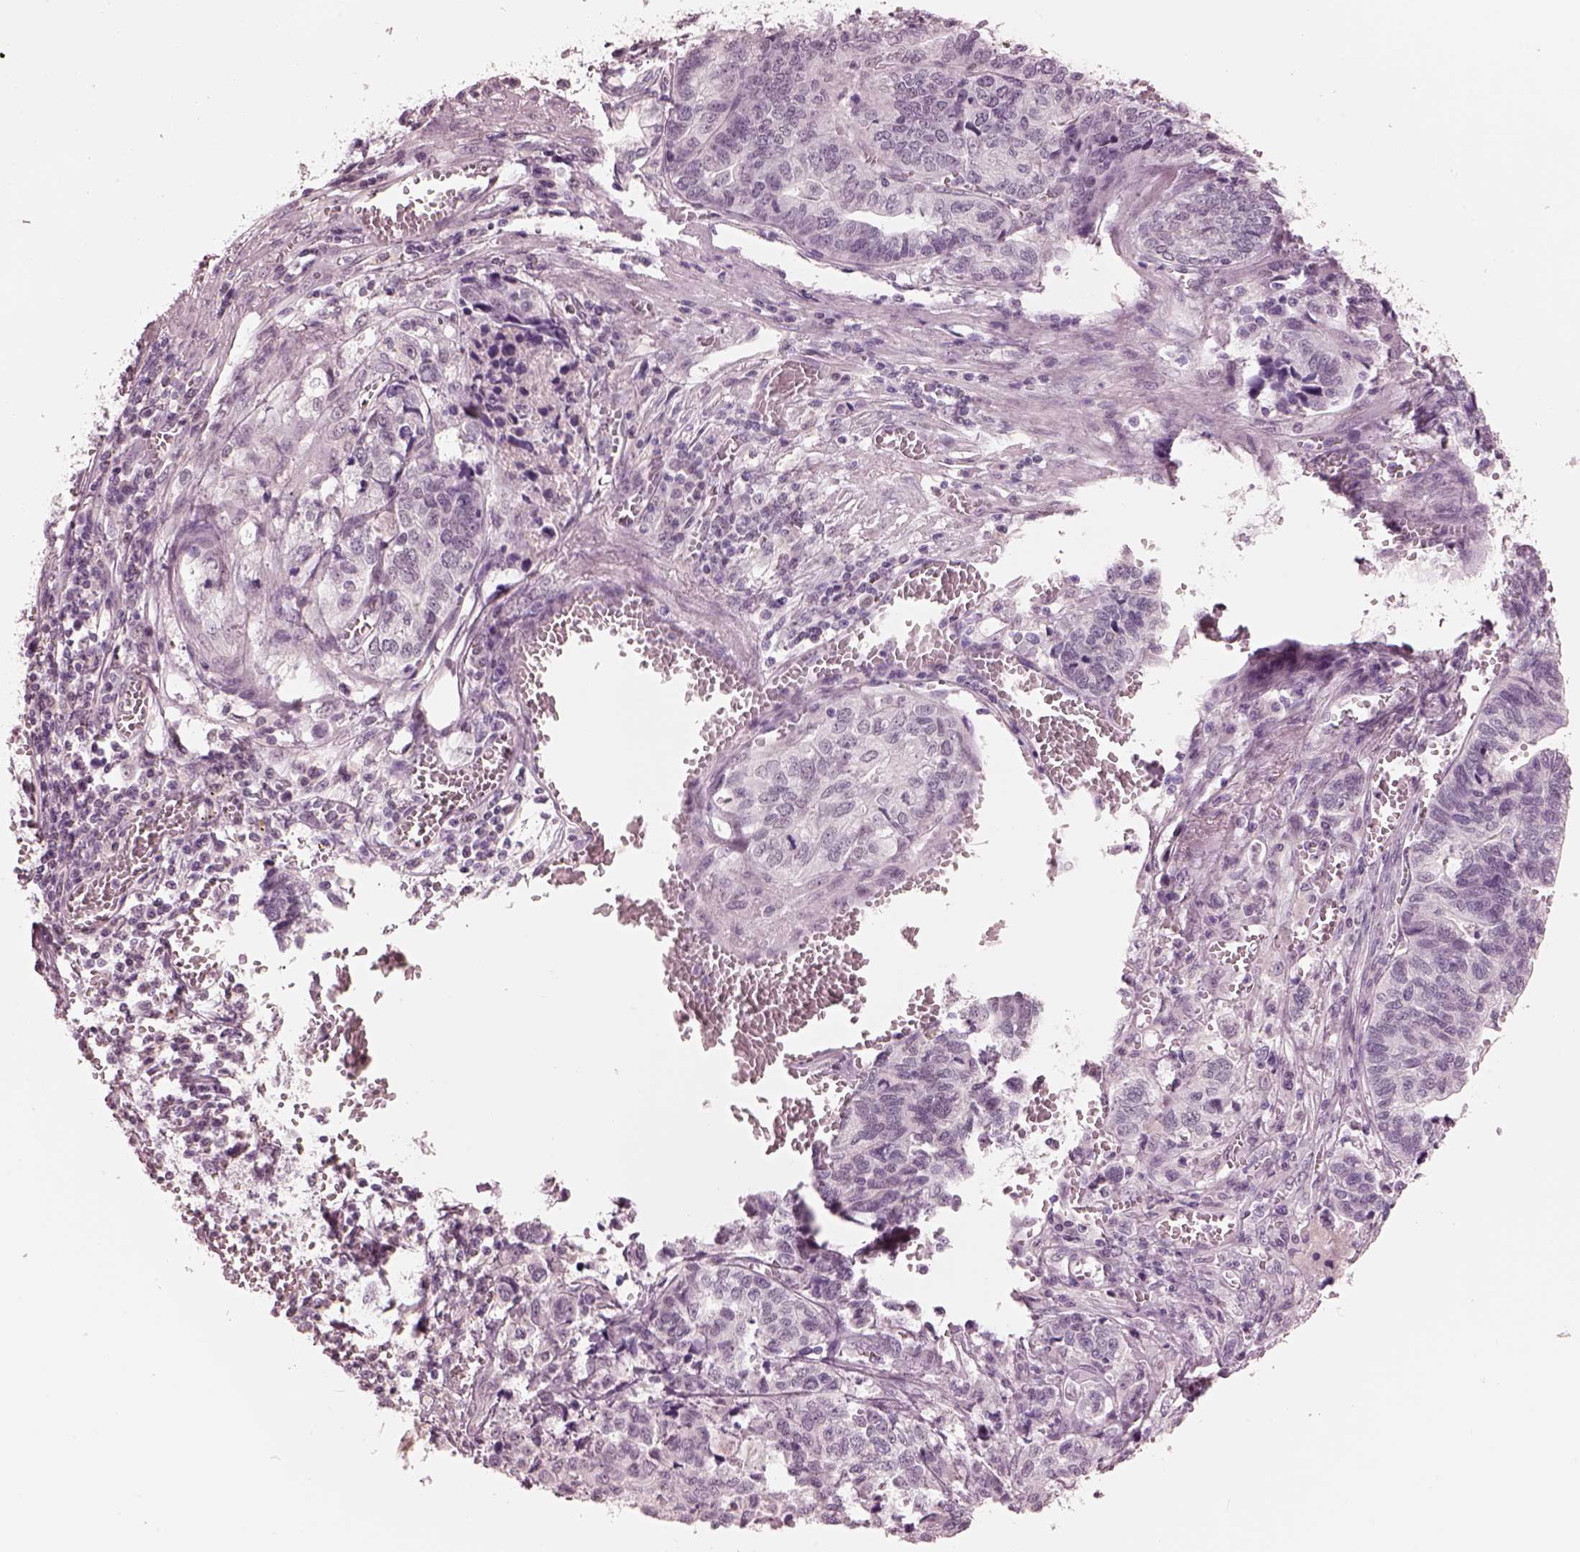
{"staining": {"intensity": "negative", "quantity": "none", "location": "none"}, "tissue": "stomach cancer", "cell_type": "Tumor cells", "image_type": "cancer", "snomed": [{"axis": "morphology", "description": "Adenocarcinoma, NOS"}, {"axis": "topography", "description": "Stomach, upper"}], "caption": "Adenocarcinoma (stomach) stained for a protein using immunohistochemistry (IHC) reveals no expression tumor cells.", "gene": "GARIN4", "patient": {"sex": "female", "age": 67}}